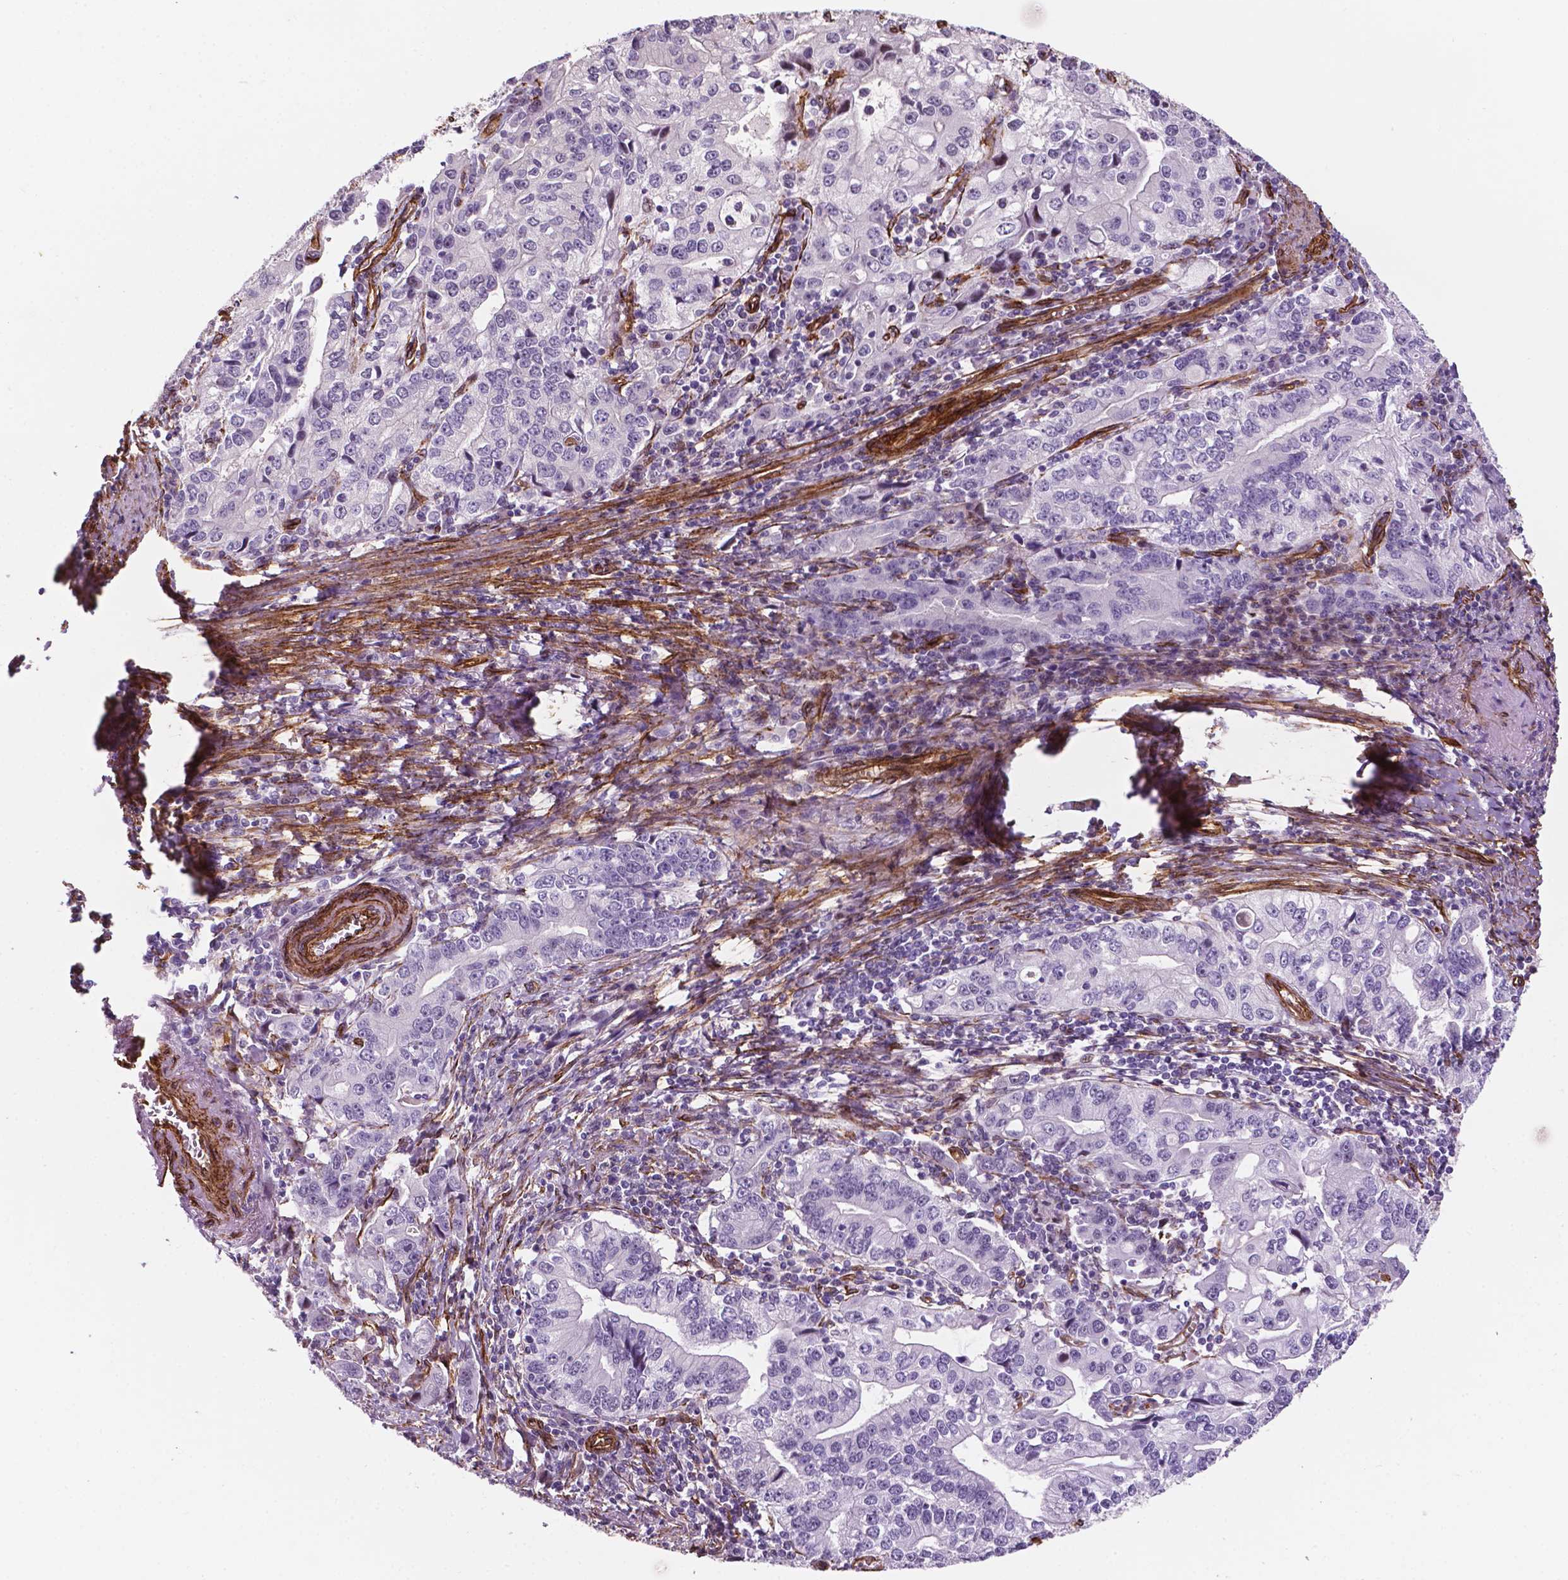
{"staining": {"intensity": "negative", "quantity": "none", "location": "none"}, "tissue": "stomach cancer", "cell_type": "Tumor cells", "image_type": "cancer", "snomed": [{"axis": "morphology", "description": "Adenocarcinoma, NOS"}, {"axis": "topography", "description": "Stomach, lower"}], "caption": "Immunohistochemistry image of neoplastic tissue: human stomach cancer stained with DAB (3,3'-diaminobenzidine) reveals no significant protein expression in tumor cells. (Brightfield microscopy of DAB (3,3'-diaminobenzidine) immunohistochemistry at high magnification).", "gene": "EGFL8", "patient": {"sex": "female", "age": 72}}